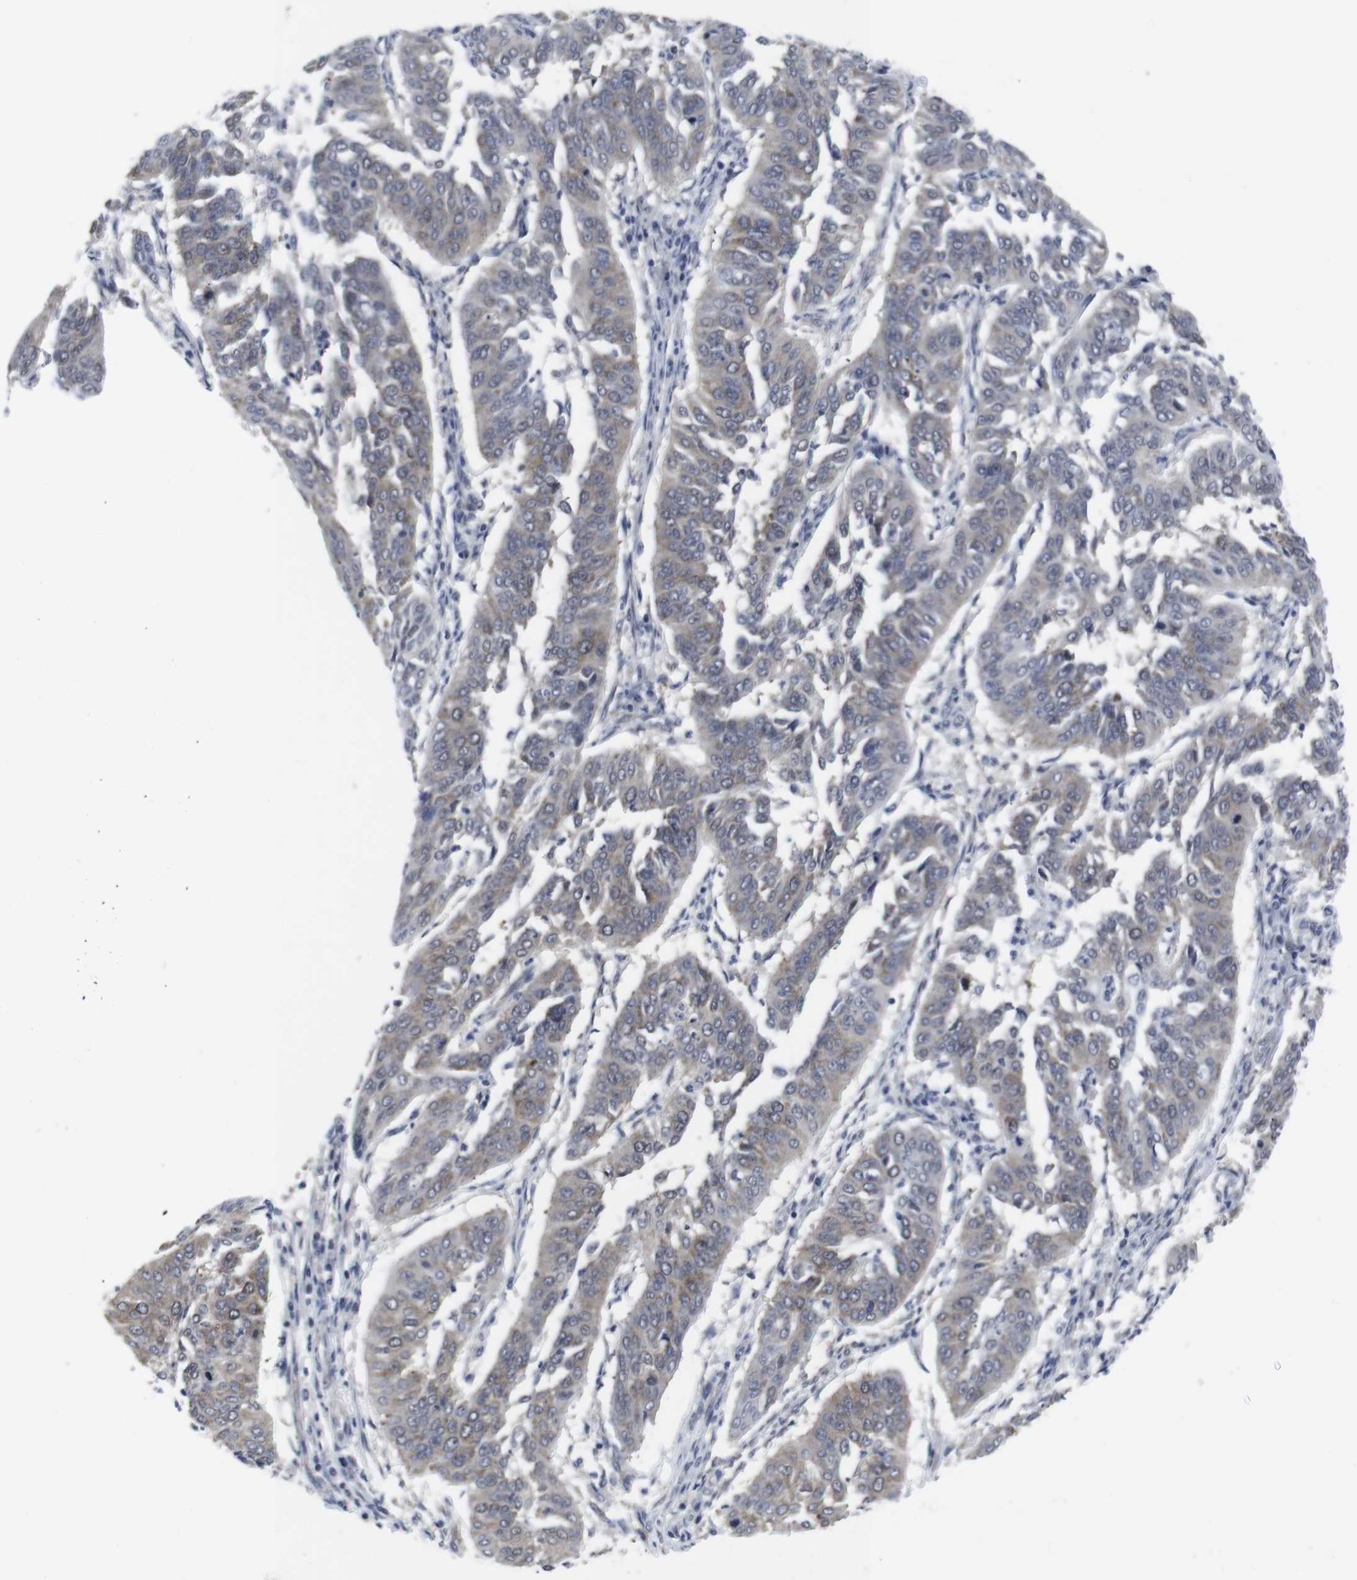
{"staining": {"intensity": "weak", "quantity": ">75%", "location": "cytoplasmic/membranous"}, "tissue": "cervical cancer", "cell_type": "Tumor cells", "image_type": "cancer", "snomed": [{"axis": "morphology", "description": "Normal tissue, NOS"}, {"axis": "morphology", "description": "Squamous cell carcinoma, NOS"}, {"axis": "topography", "description": "Cervix"}], "caption": "An image showing weak cytoplasmic/membranous expression in approximately >75% of tumor cells in squamous cell carcinoma (cervical), as visualized by brown immunohistochemical staining.", "gene": "GEMIN2", "patient": {"sex": "female", "age": 39}}